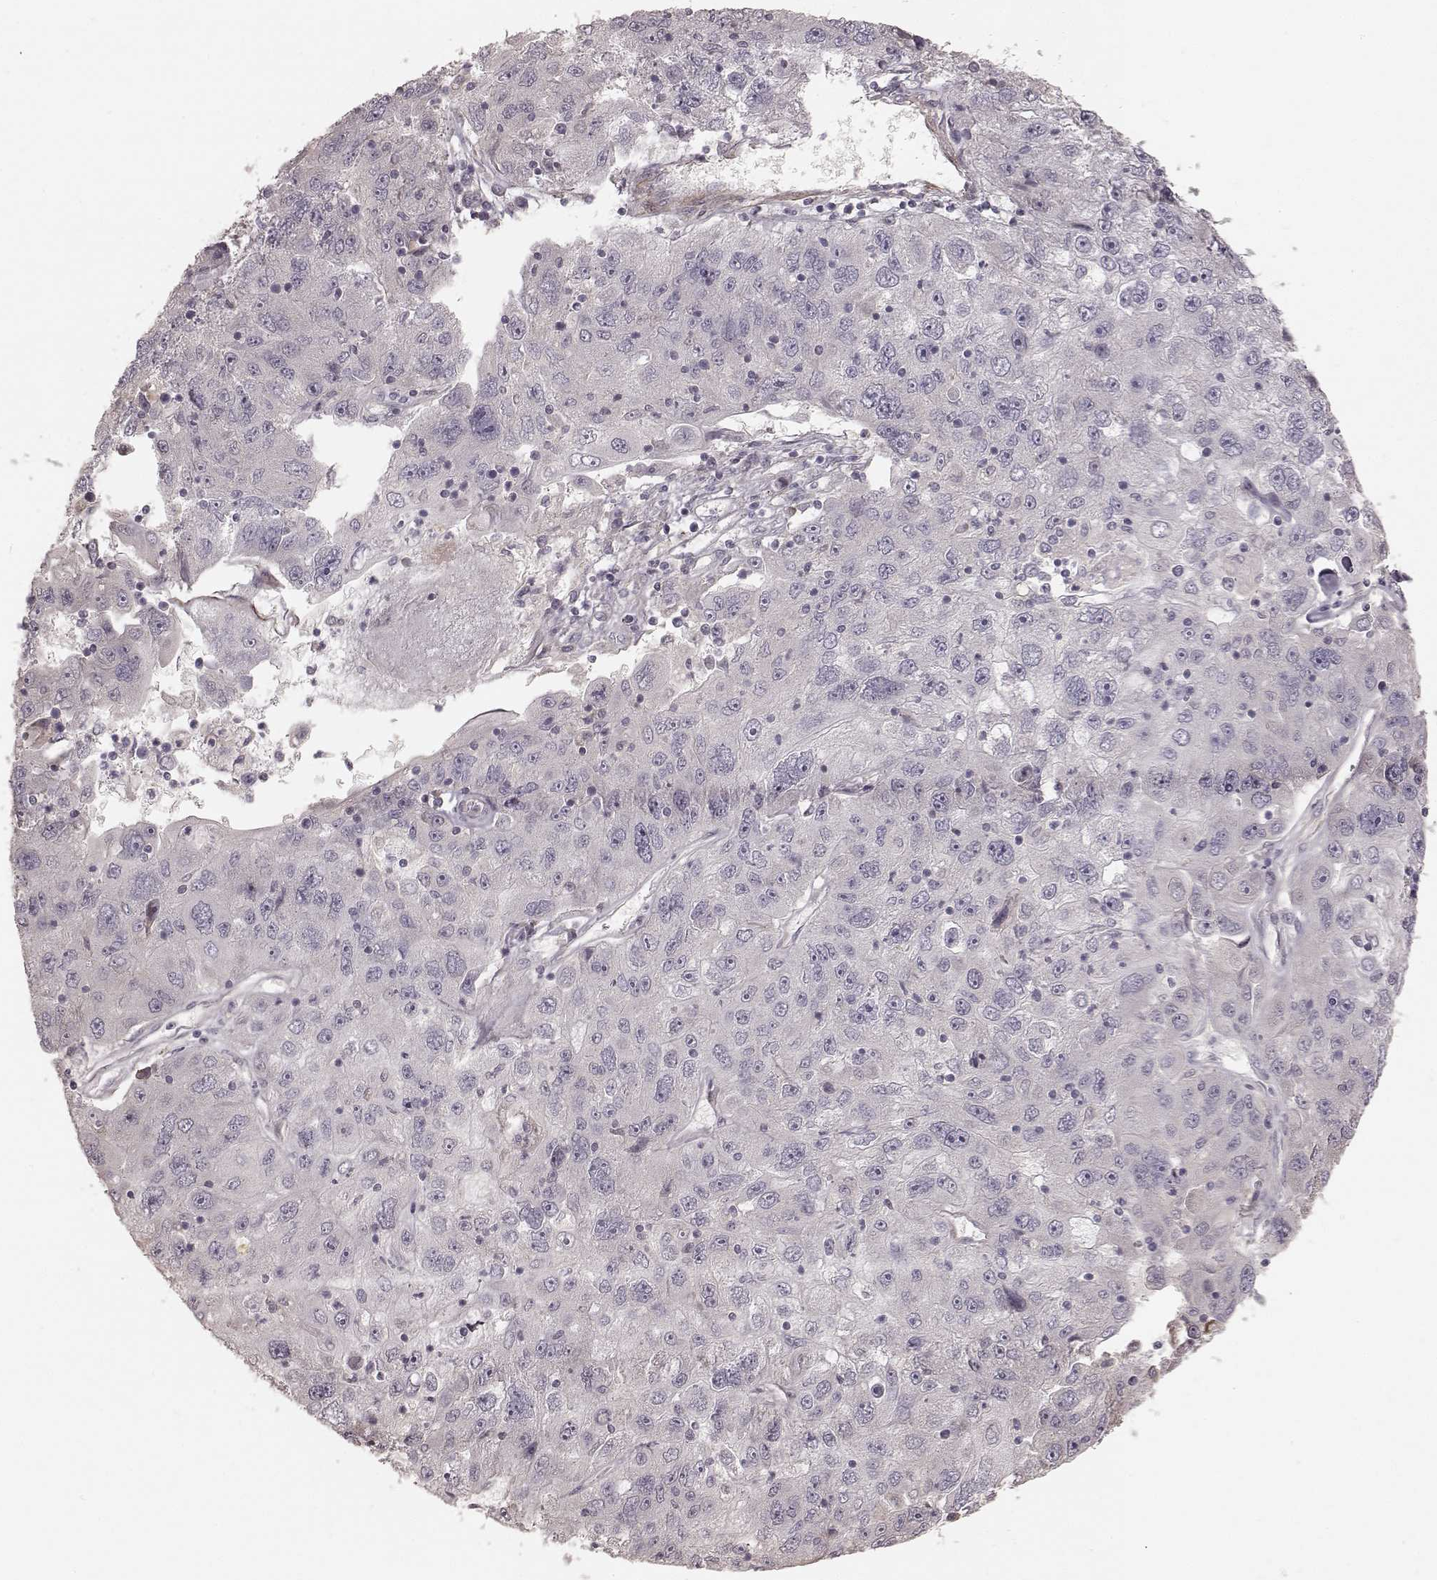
{"staining": {"intensity": "negative", "quantity": "none", "location": "none"}, "tissue": "stomach cancer", "cell_type": "Tumor cells", "image_type": "cancer", "snomed": [{"axis": "morphology", "description": "Adenocarcinoma, NOS"}, {"axis": "topography", "description": "Stomach"}], "caption": "The photomicrograph exhibits no staining of tumor cells in stomach cancer (adenocarcinoma). (Stains: DAB immunohistochemistry (IHC) with hematoxylin counter stain, Microscopy: brightfield microscopy at high magnification).", "gene": "KCNJ9", "patient": {"sex": "male", "age": 56}}